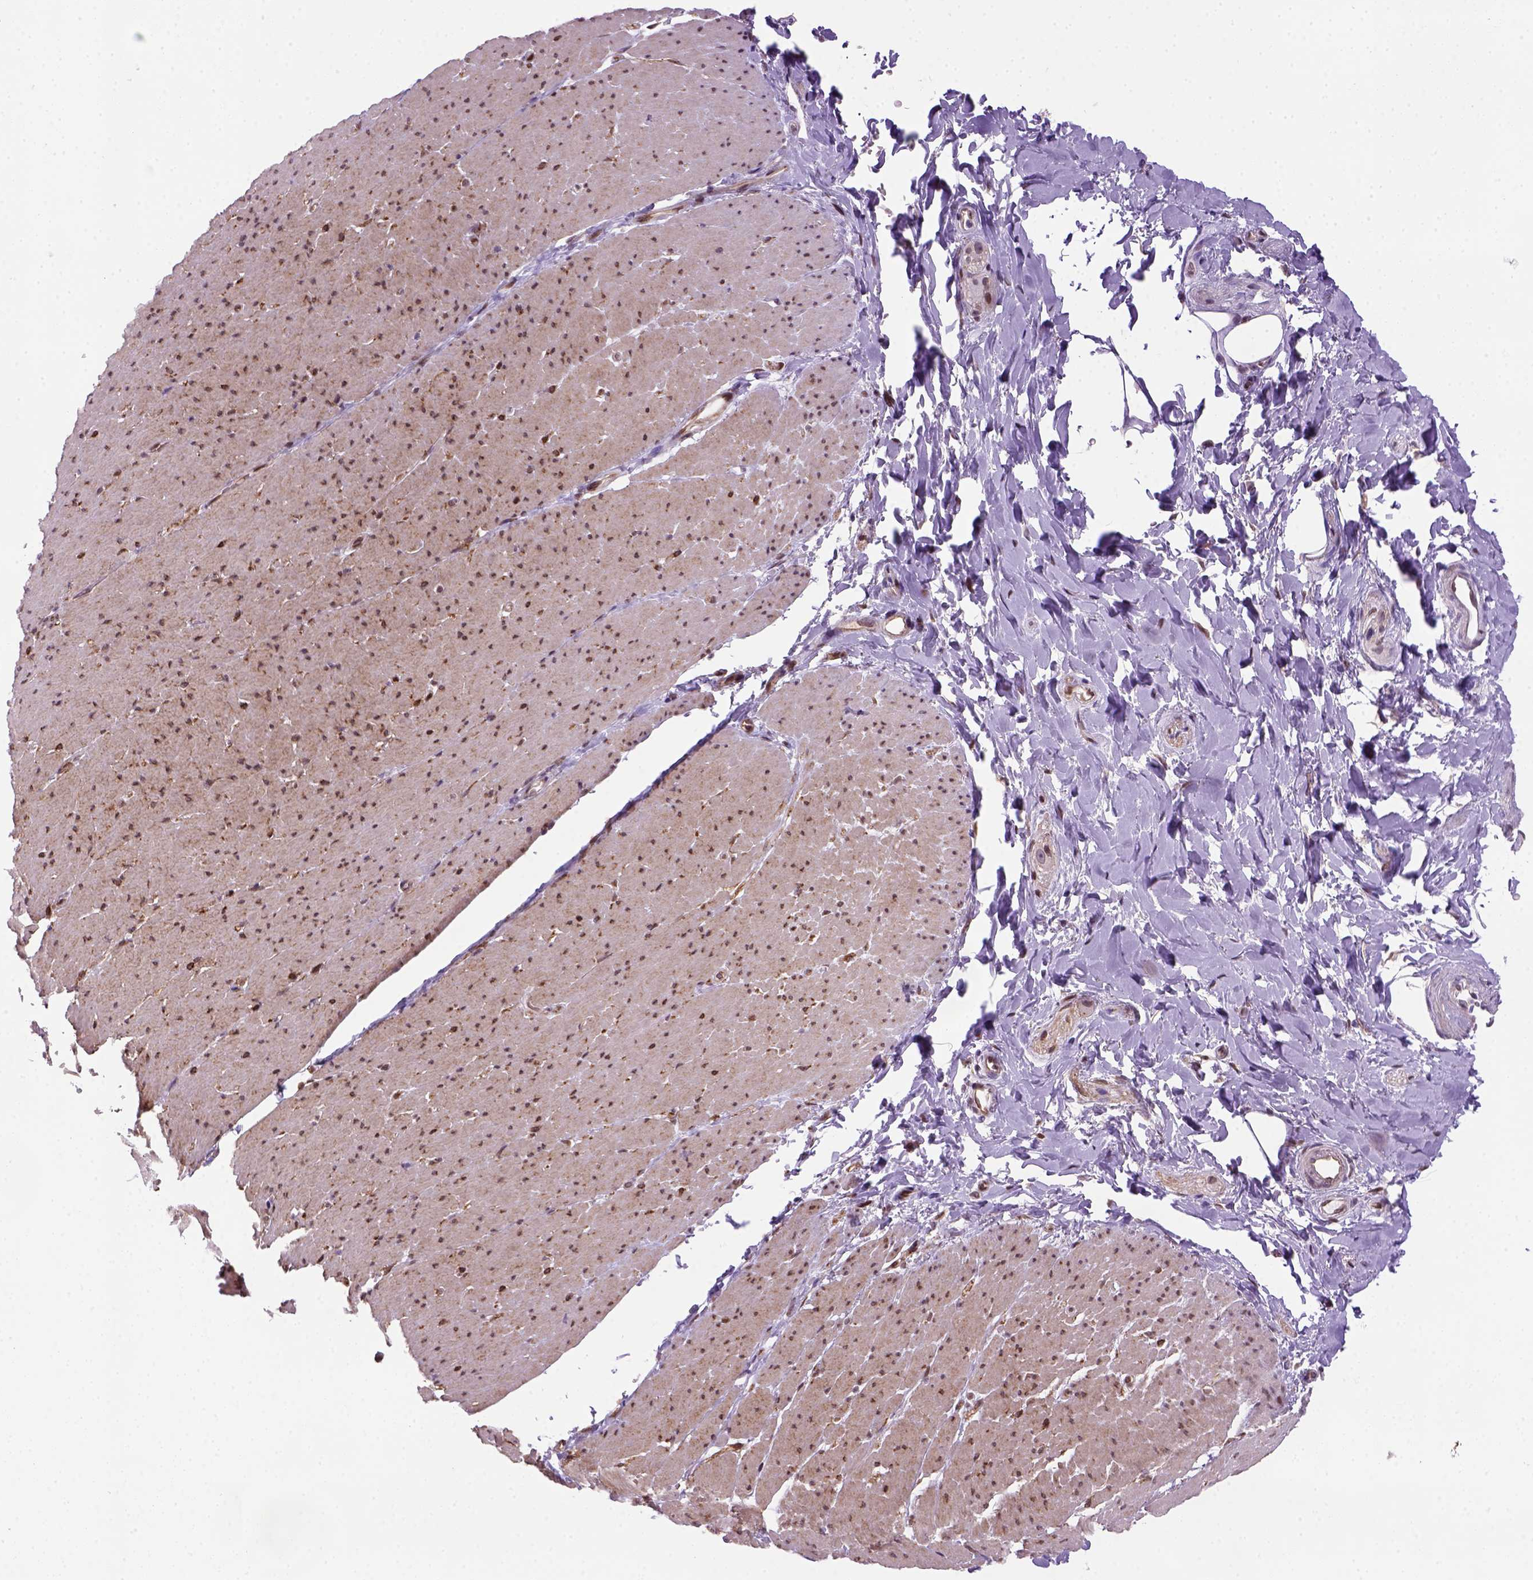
{"staining": {"intensity": "moderate", "quantity": "25%-75%", "location": "nuclear"}, "tissue": "smooth muscle", "cell_type": "Smooth muscle cells", "image_type": "normal", "snomed": [{"axis": "morphology", "description": "Normal tissue, NOS"}, {"axis": "topography", "description": "Smooth muscle"}, {"axis": "topography", "description": "Rectum"}], "caption": "IHC of normal human smooth muscle demonstrates medium levels of moderate nuclear positivity in about 25%-75% of smooth muscle cells.", "gene": "MGMT", "patient": {"sex": "male", "age": 53}}